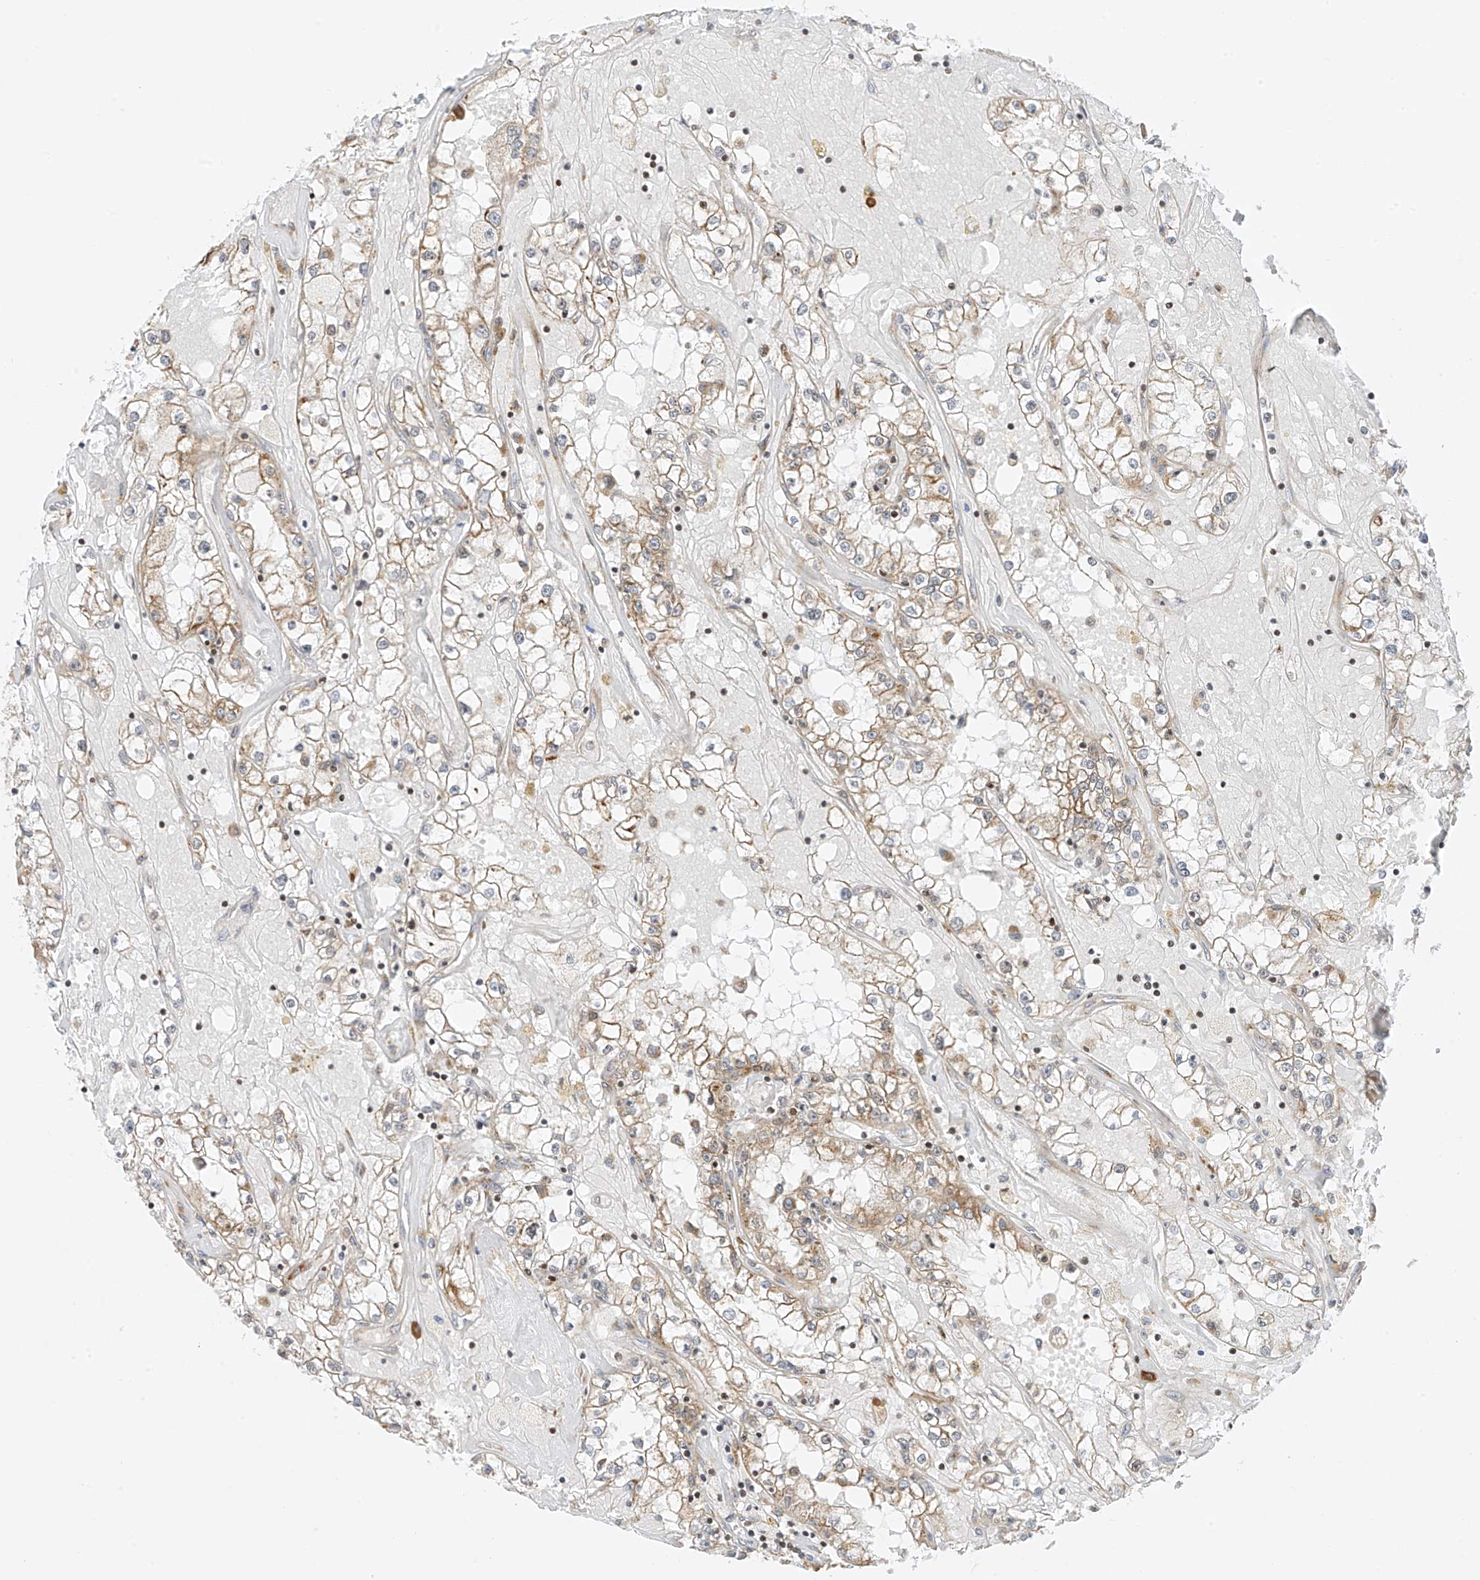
{"staining": {"intensity": "weak", "quantity": "25%-75%", "location": "cytoplasmic/membranous"}, "tissue": "renal cancer", "cell_type": "Tumor cells", "image_type": "cancer", "snomed": [{"axis": "morphology", "description": "Adenocarcinoma, NOS"}, {"axis": "topography", "description": "Kidney"}], "caption": "Immunohistochemical staining of adenocarcinoma (renal) demonstrates low levels of weak cytoplasmic/membranous expression in approximately 25%-75% of tumor cells.", "gene": "EDF1", "patient": {"sex": "male", "age": 56}}